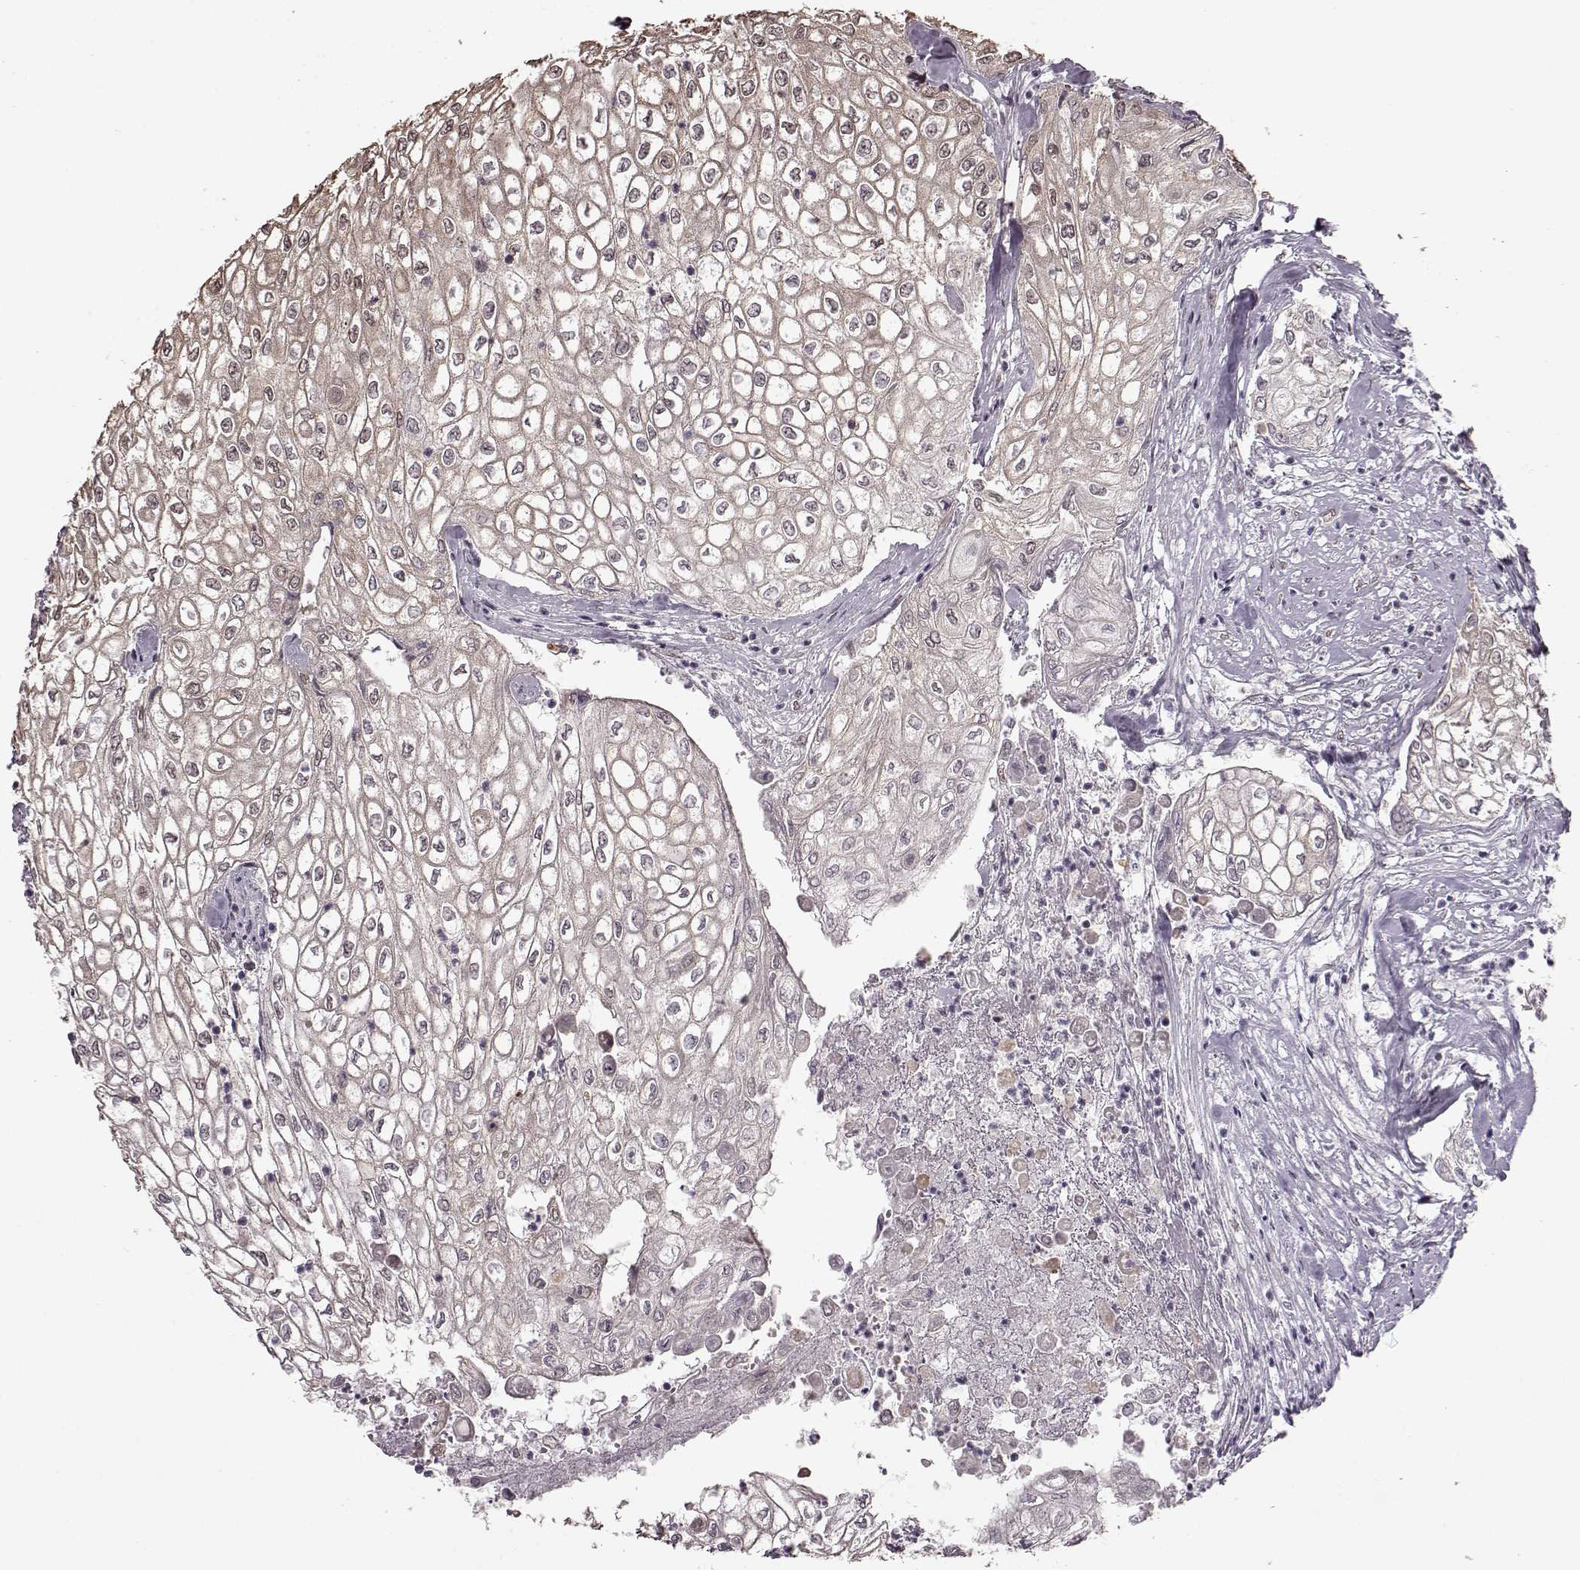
{"staining": {"intensity": "weak", "quantity": ">75%", "location": "cytoplasmic/membranous"}, "tissue": "urothelial cancer", "cell_type": "Tumor cells", "image_type": "cancer", "snomed": [{"axis": "morphology", "description": "Urothelial carcinoma, High grade"}, {"axis": "topography", "description": "Urinary bladder"}], "caption": "This is an image of immunohistochemistry staining of urothelial cancer, which shows weak positivity in the cytoplasmic/membranous of tumor cells.", "gene": "FTO", "patient": {"sex": "male", "age": 62}}